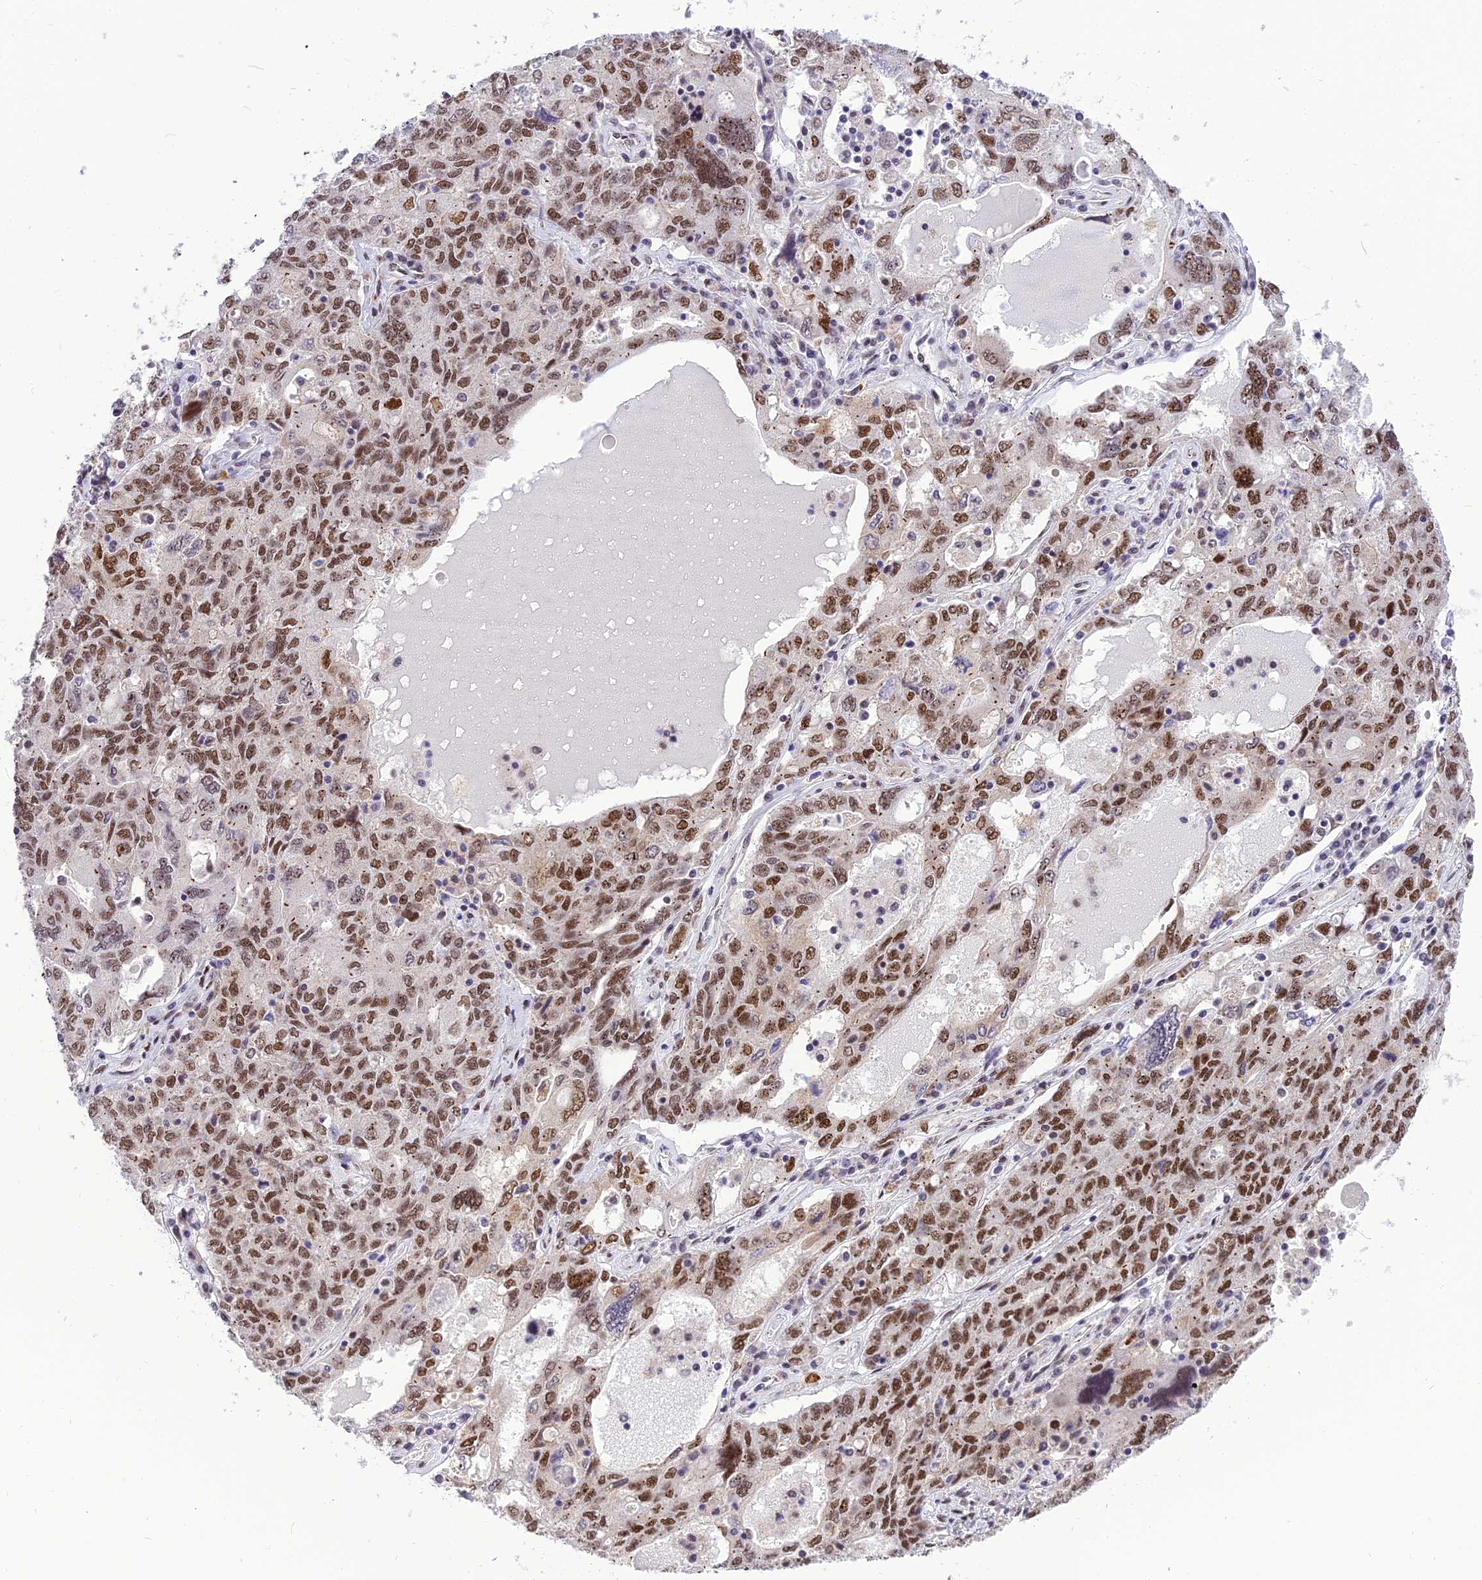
{"staining": {"intensity": "moderate", "quantity": ">75%", "location": "nuclear"}, "tissue": "ovarian cancer", "cell_type": "Tumor cells", "image_type": "cancer", "snomed": [{"axis": "morphology", "description": "Carcinoma, endometroid"}, {"axis": "topography", "description": "Ovary"}], "caption": "Ovarian cancer was stained to show a protein in brown. There is medium levels of moderate nuclear expression in approximately >75% of tumor cells. (Stains: DAB in brown, nuclei in blue, Microscopy: brightfield microscopy at high magnification).", "gene": "IRF2BP1", "patient": {"sex": "female", "age": 62}}